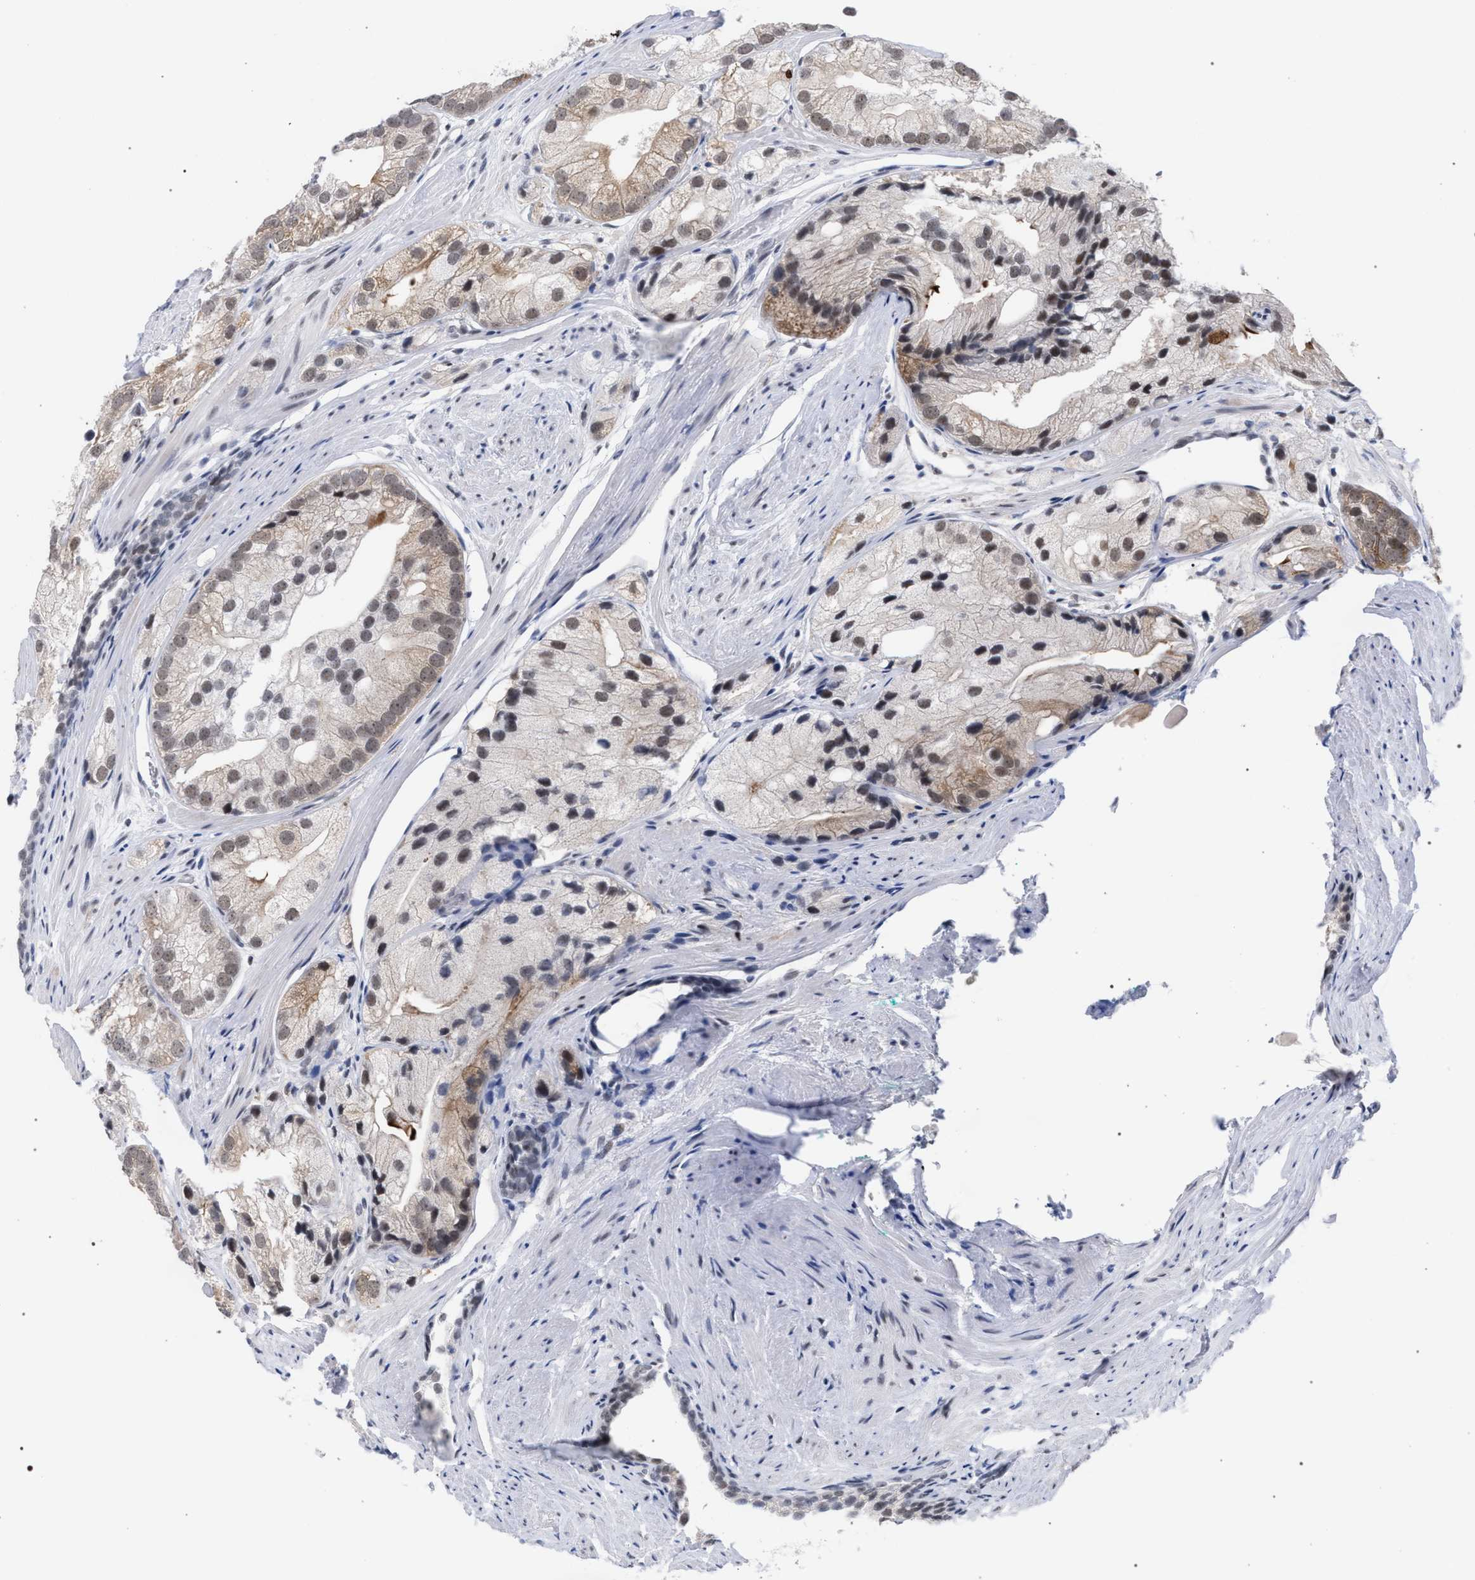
{"staining": {"intensity": "weak", "quantity": "25%-75%", "location": "cytoplasmic/membranous"}, "tissue": "prostate cancer", "cell_type": "Tumor cells", "image_type": "cancer", "snomed": [{"axis": "morphology", "description": "Adenocarcinoma, Low grade"}, {"axis": "topography", "description": "Prostate"}], "caption": "Low-grade adenocarcinoma (prostate) stained for a protein (brown) exhibits weak cytoplasmic/membranous positive expression in about 25%-75% of tumor cells.", "gene": "SCAF4", "patient": {"sex": "male", "age": 69}}